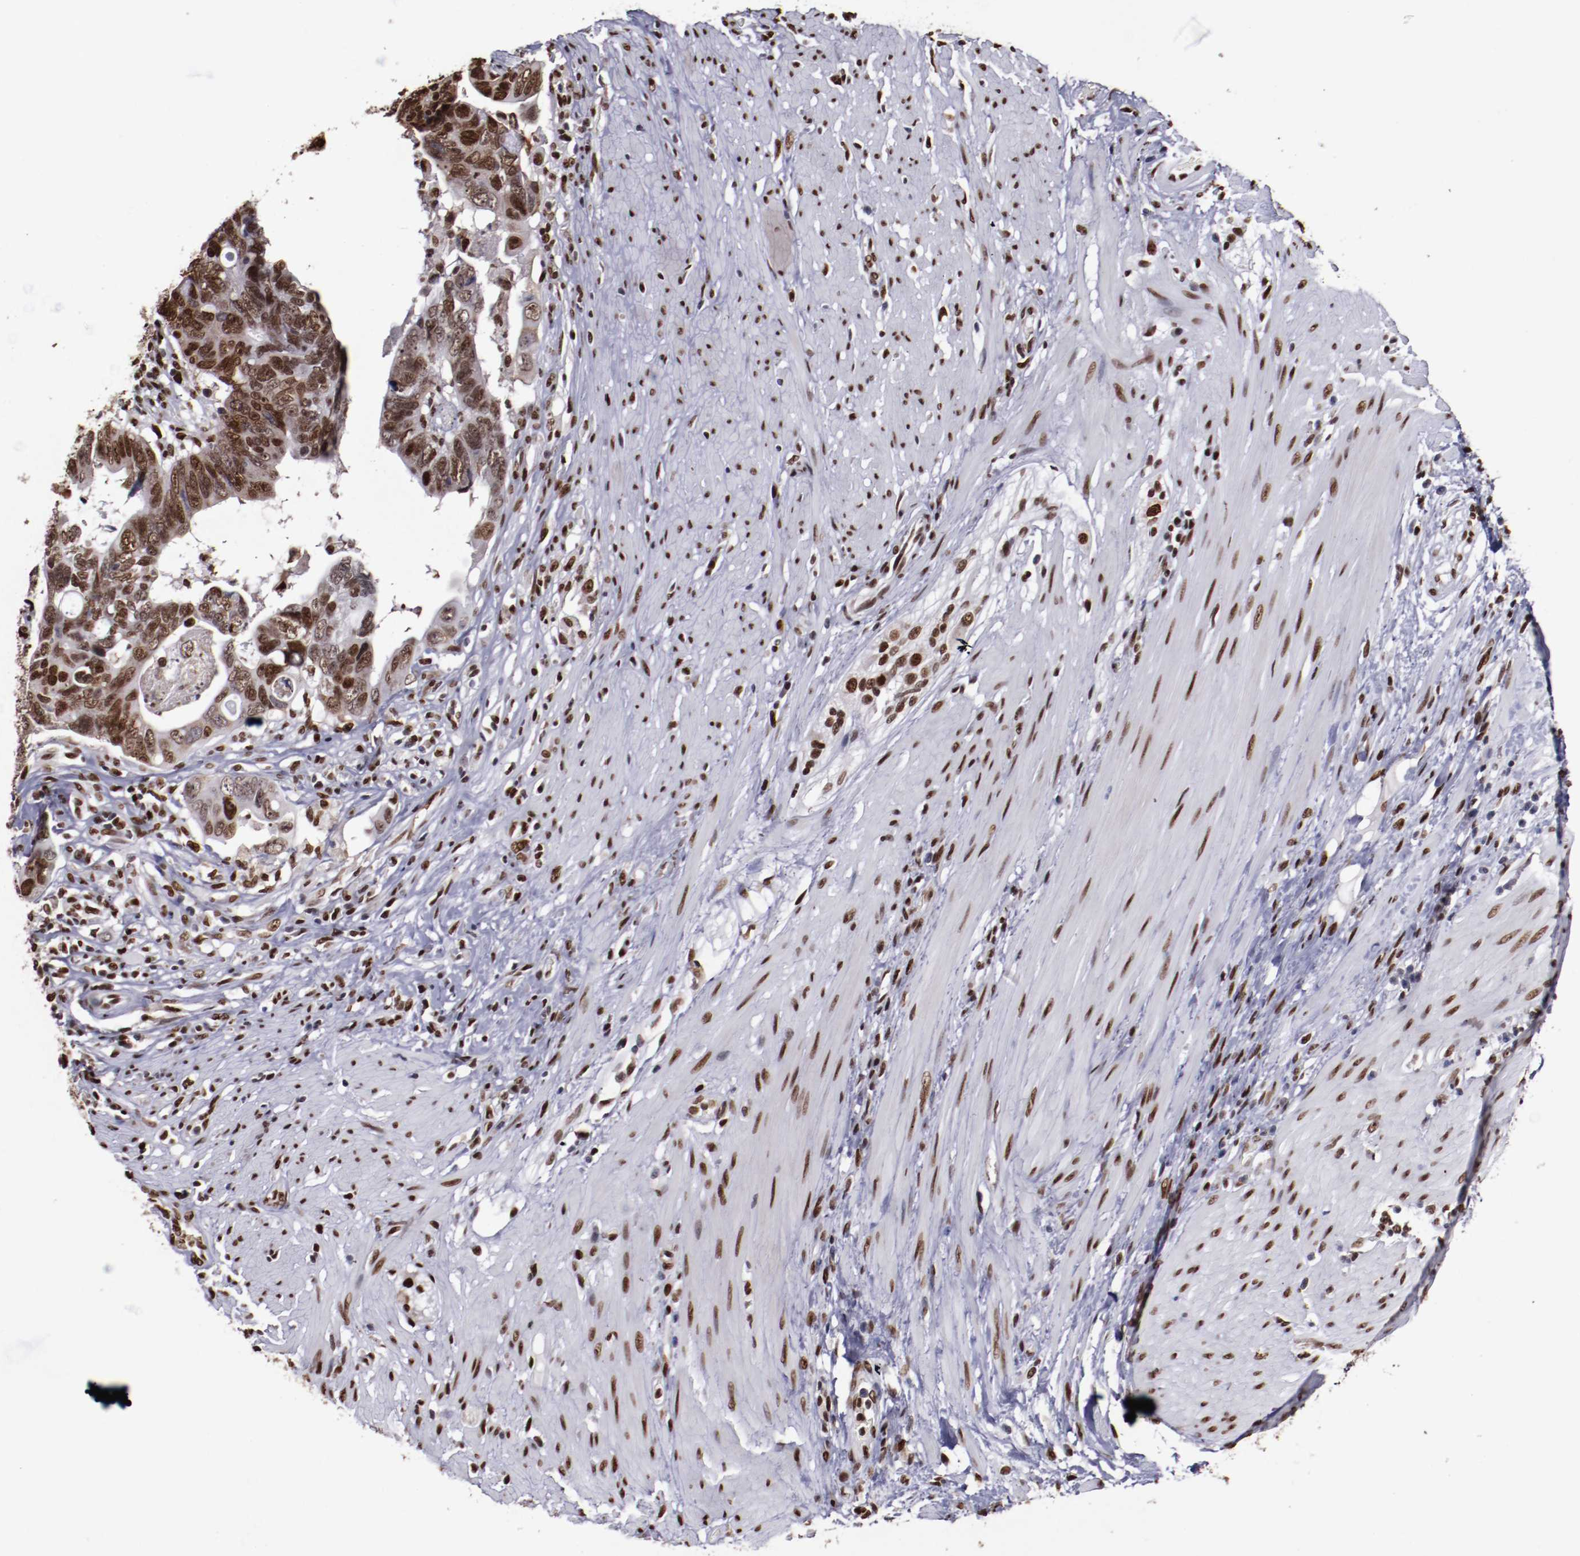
{"staining": {"intensity": "moderate", "quantity": ">75%", "location": "nuclear"}, "tissue": "colorectal cancer", "cell_type": "Tumor cells", "image_type": "cancer", "snomed": [{"axis": "morphology", "description": "Adenocarcinoma, NOS"}, {"axis": "topography", "description": "Rectum"}], "caption": "Colorectal cancer stained with a brown dye demonstrates moderate nuclear positive expression in approximately >75% of tumor cells.", "gene": "APEX1", "patient": {"sex": "male", "age": 53}}